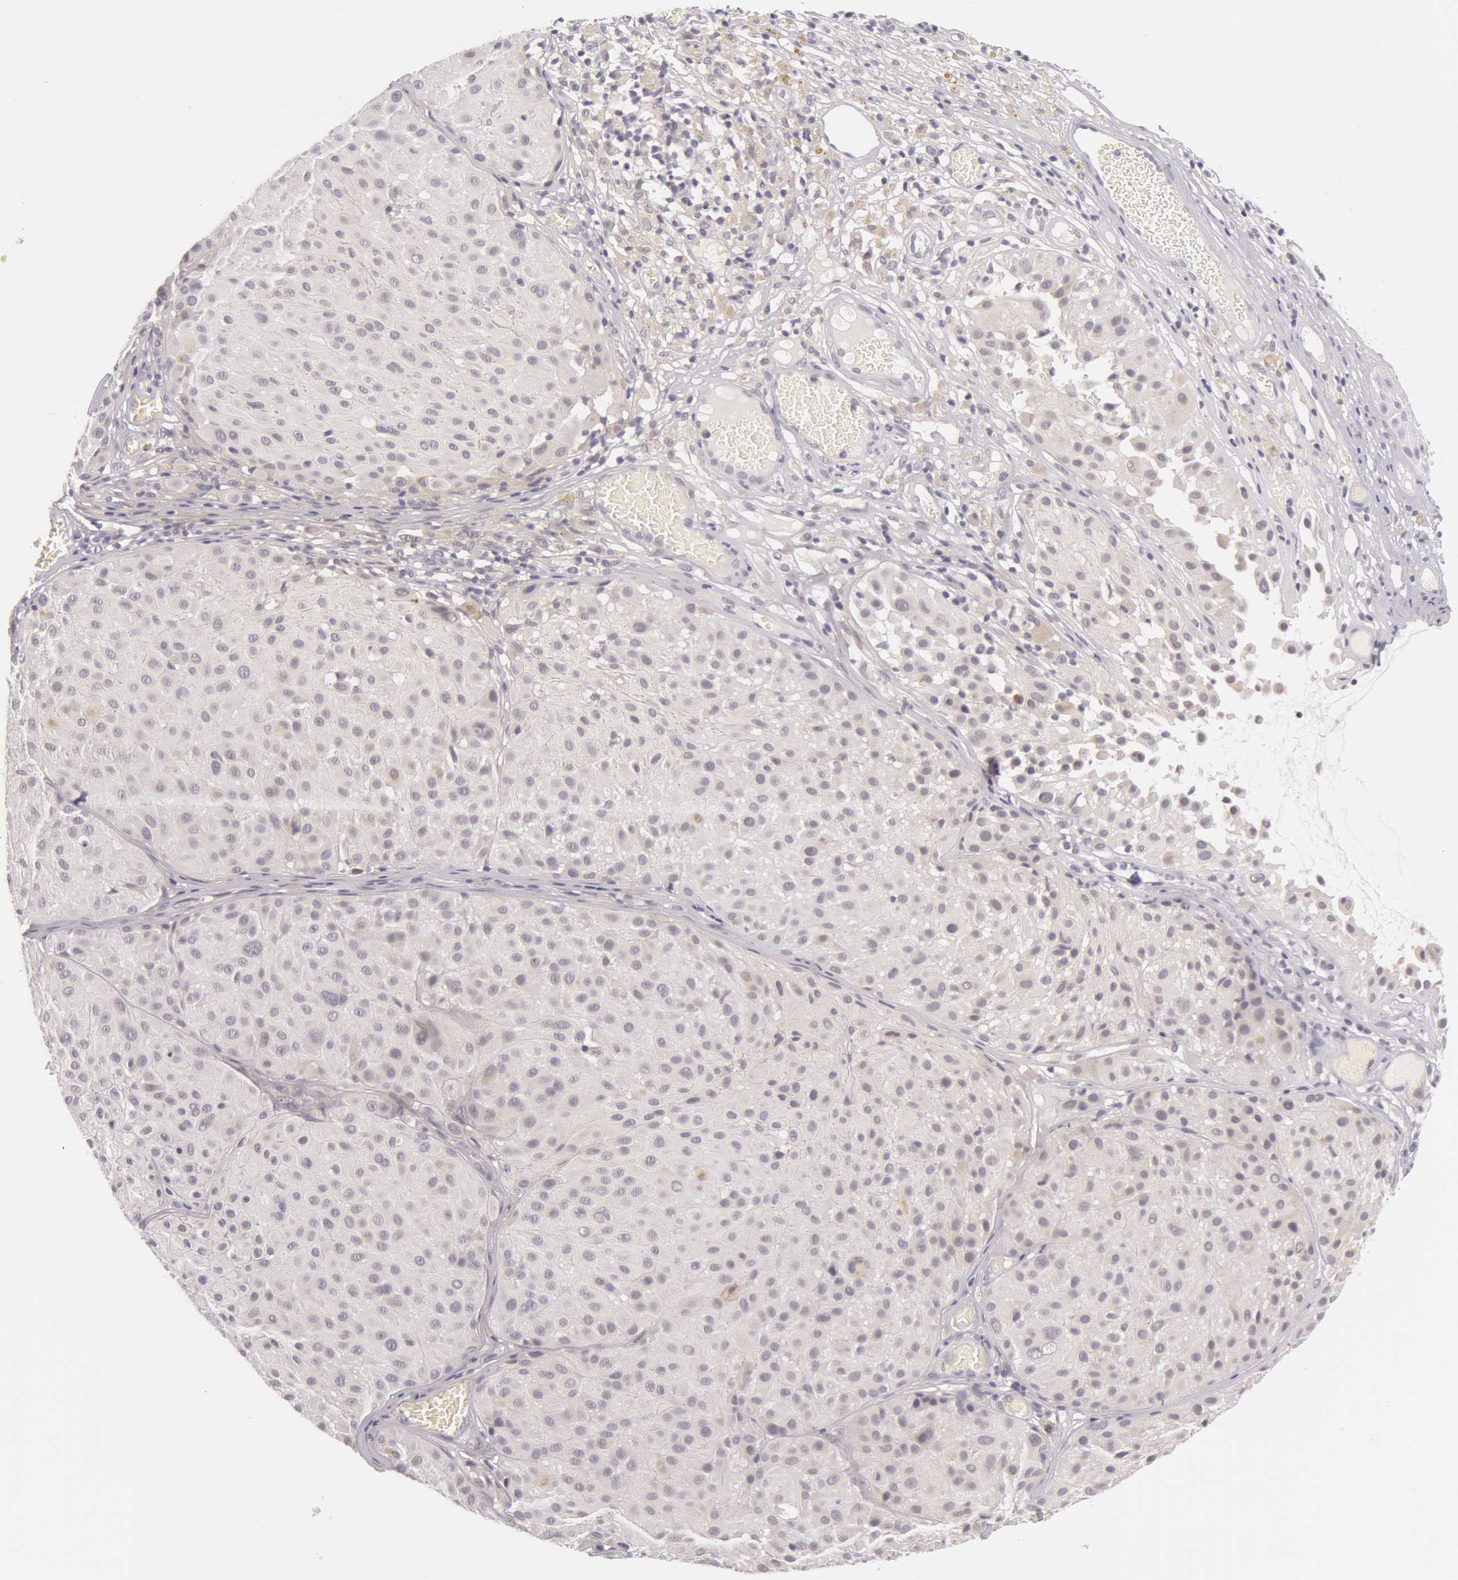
{"staining": {"intensity": "negative", "quantity": "none", "location": "none"}, "tissue": "melanoma", "cell_type": "Tumor cells", "image_type": "cancer", "snomed": [{"axis": "morphology", "description": "Malignant melanoma, NOS"}, {"axis": "topography", "description": "Skin"}], "caption": "Immunohistochemistry (IHC) image of neoplastic tissue: human melanoma stained with DAB exhibits no significant protein positivity in tumor cells.", "gene": "RBMY1F", "patient": {"sex": "male", "age": 36}}